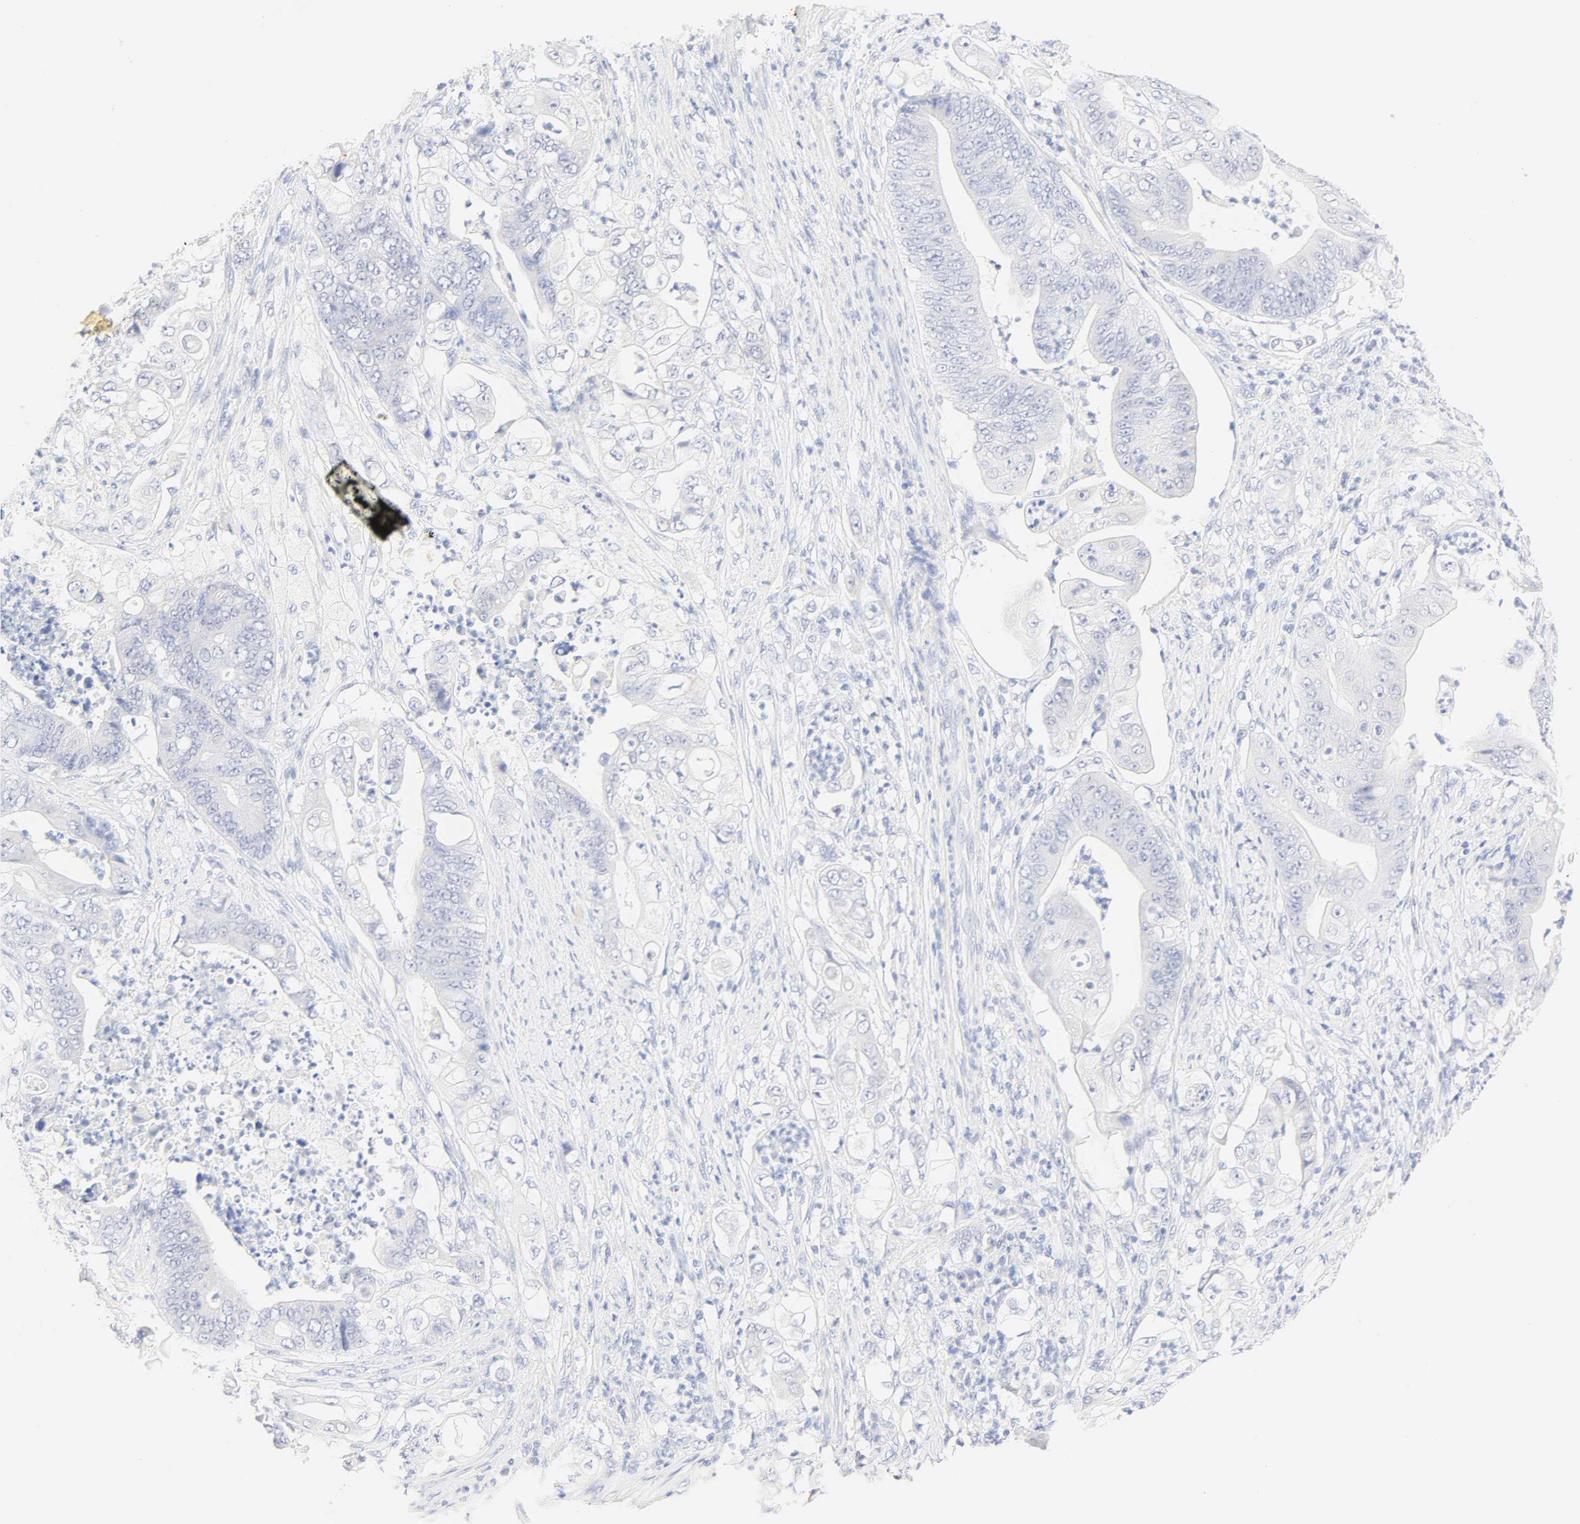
{"staining": {"intensity": "negative", "quantity": "none", "location": "none"}, "tissue": "stomach cancer", "cell_type": "Tumor cells", "image_type": "cancer", "snomed": [{"axis": "morphology", "description": "Adenocarcinoma, NOS"}, {"axis": "topography", "description": "Stomach"}], "caption": "An image of adenocarcinoma (stomach) stained for a protein exhibits no brown staining in tumor cells.", "gene": "SLCO1B3", "patient": {"sex": "female", "age": 73}}